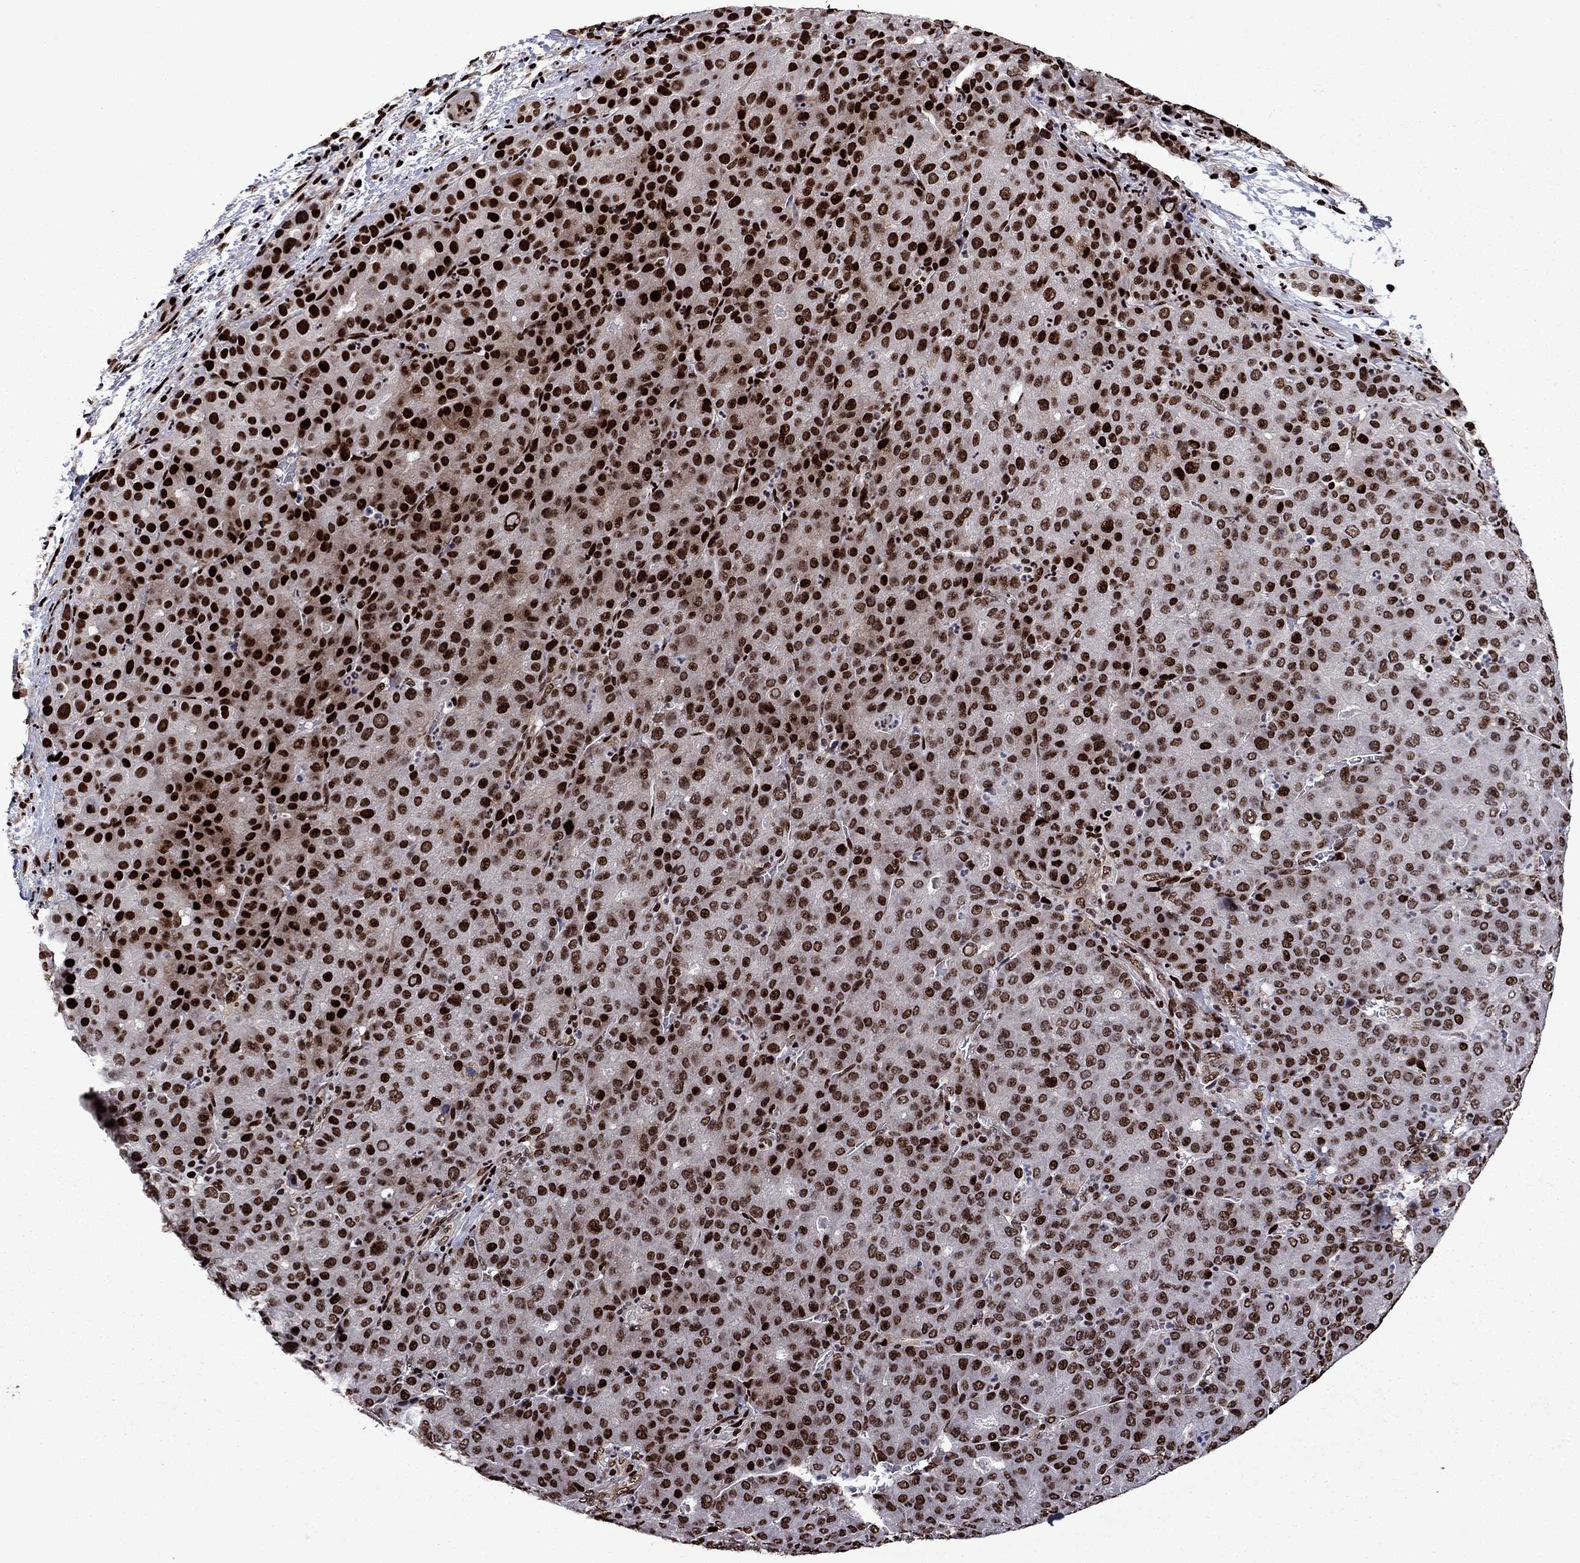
{"staining": {"intensity": "strong", "quantity": ">75%", "location": "nuclear"}, "tissue": "liver cancer", "cell_type": "Tumor cells", "image_type": "cancer", "snomed": [{"axis": "morphology", "description": "Carcinoma, Hepatocellular, NOS"}, {"axis": "topography", "description": "Liver"}], "caption": "An immunohistochemistry (IHC) micrograph of neoplastic tissue is shown. Protein staining in brown labels strong nuclear positivity in hepatocellular carcinoma (liver) within tumor cells.", "gene": "LIMK1", "patient": {"sex": "male", "age": 65}}